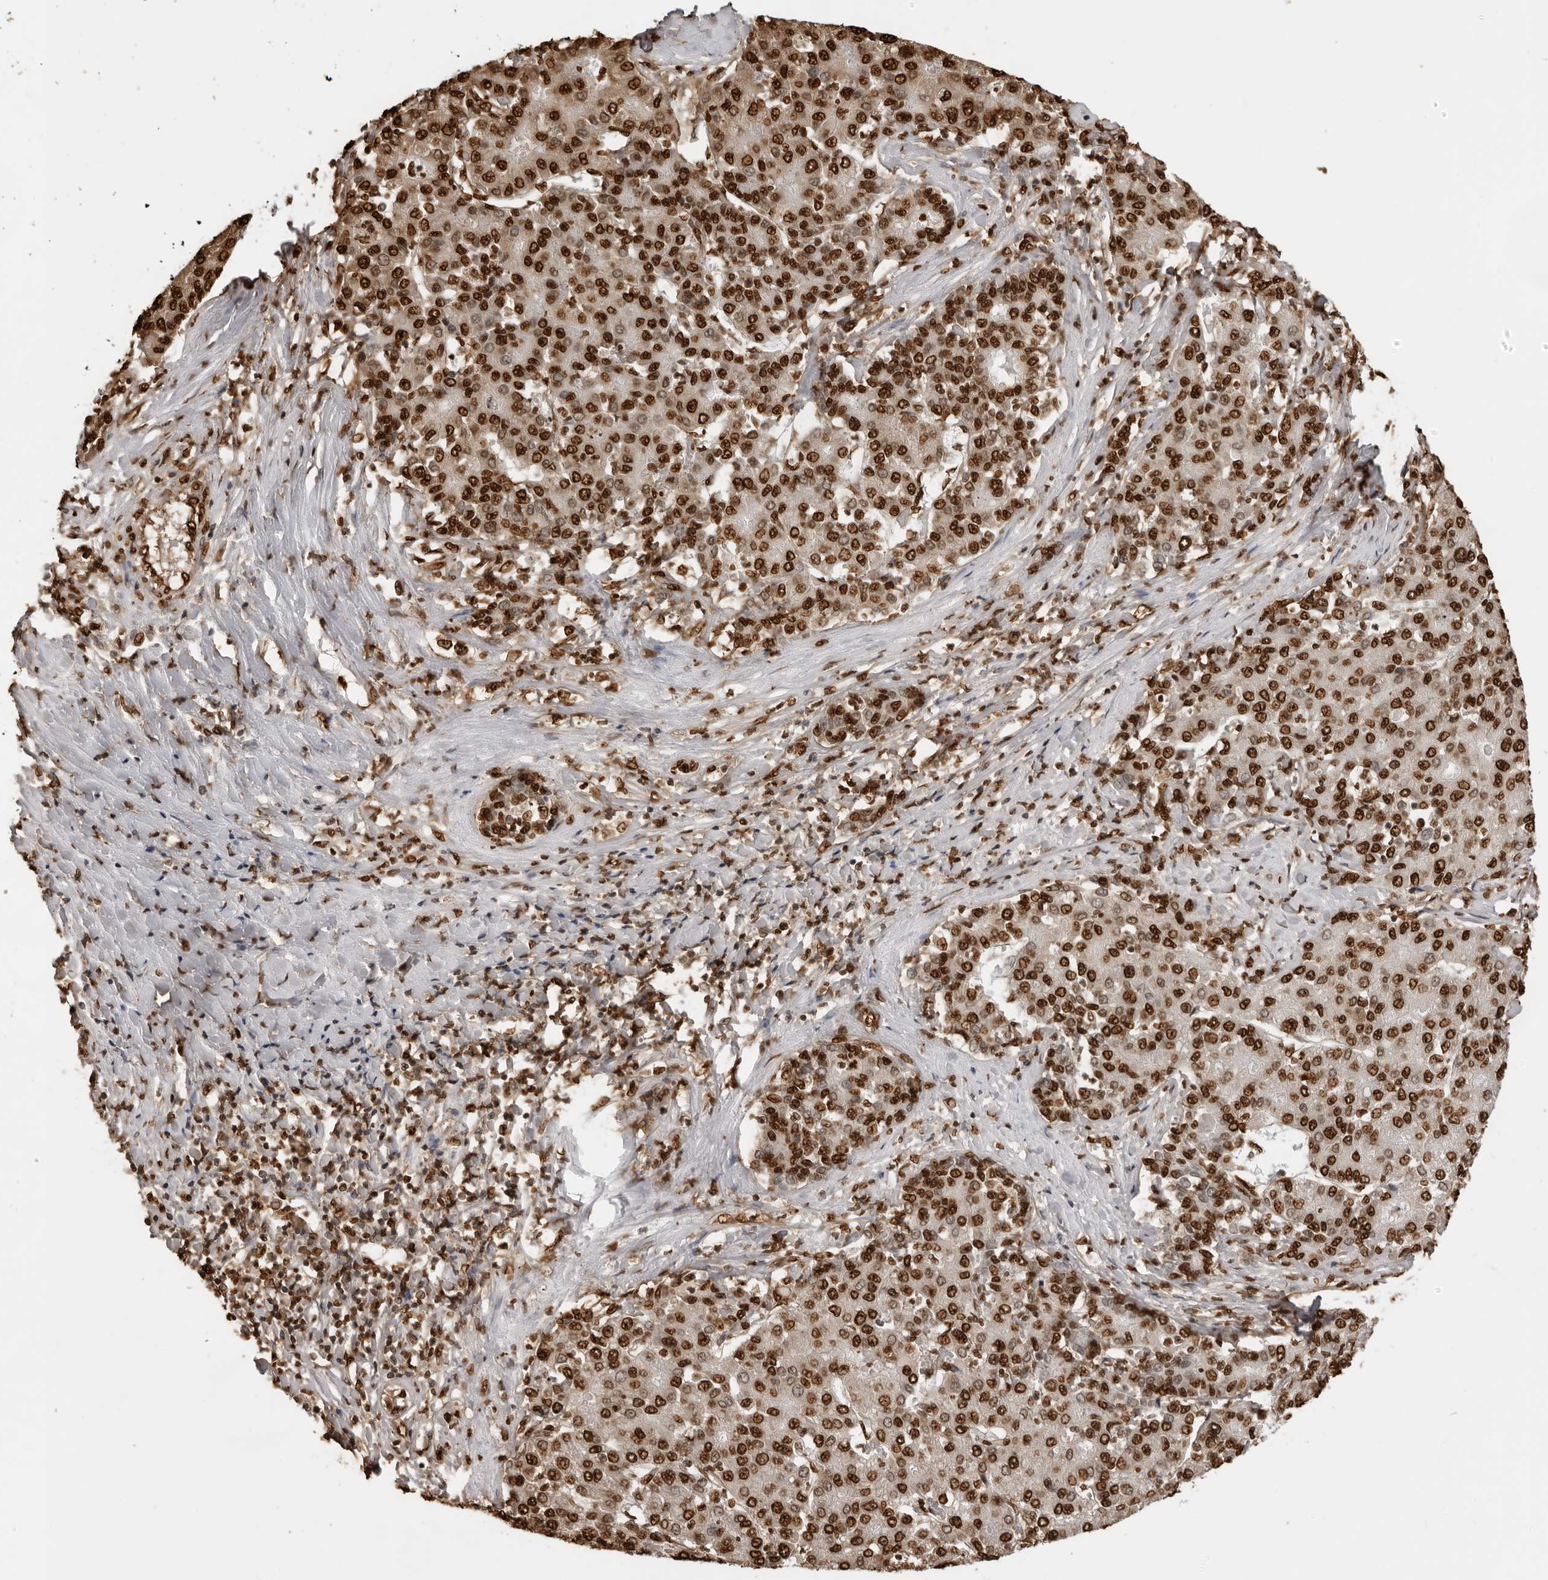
{"staining": {"intensity": "strong", "quantity": ">75%", "location": "nuclear"}, "tissue": "liver cancer", "cell_type": "Tumor cells", "image_type": "cancer", "snomed": [{"axis": "morphology", "description": "Carcinoma, Hepatocellular, NOS"}, {"axis": "topography", "description": "Liver"}], "caption": "A brown stain shows strong nuclear positivity of a protein in liver cancer (hepatocellular carcinoma) tumor cells.", "gene": "ZFP91", "patient": {"sex": "male", "age": 65}}